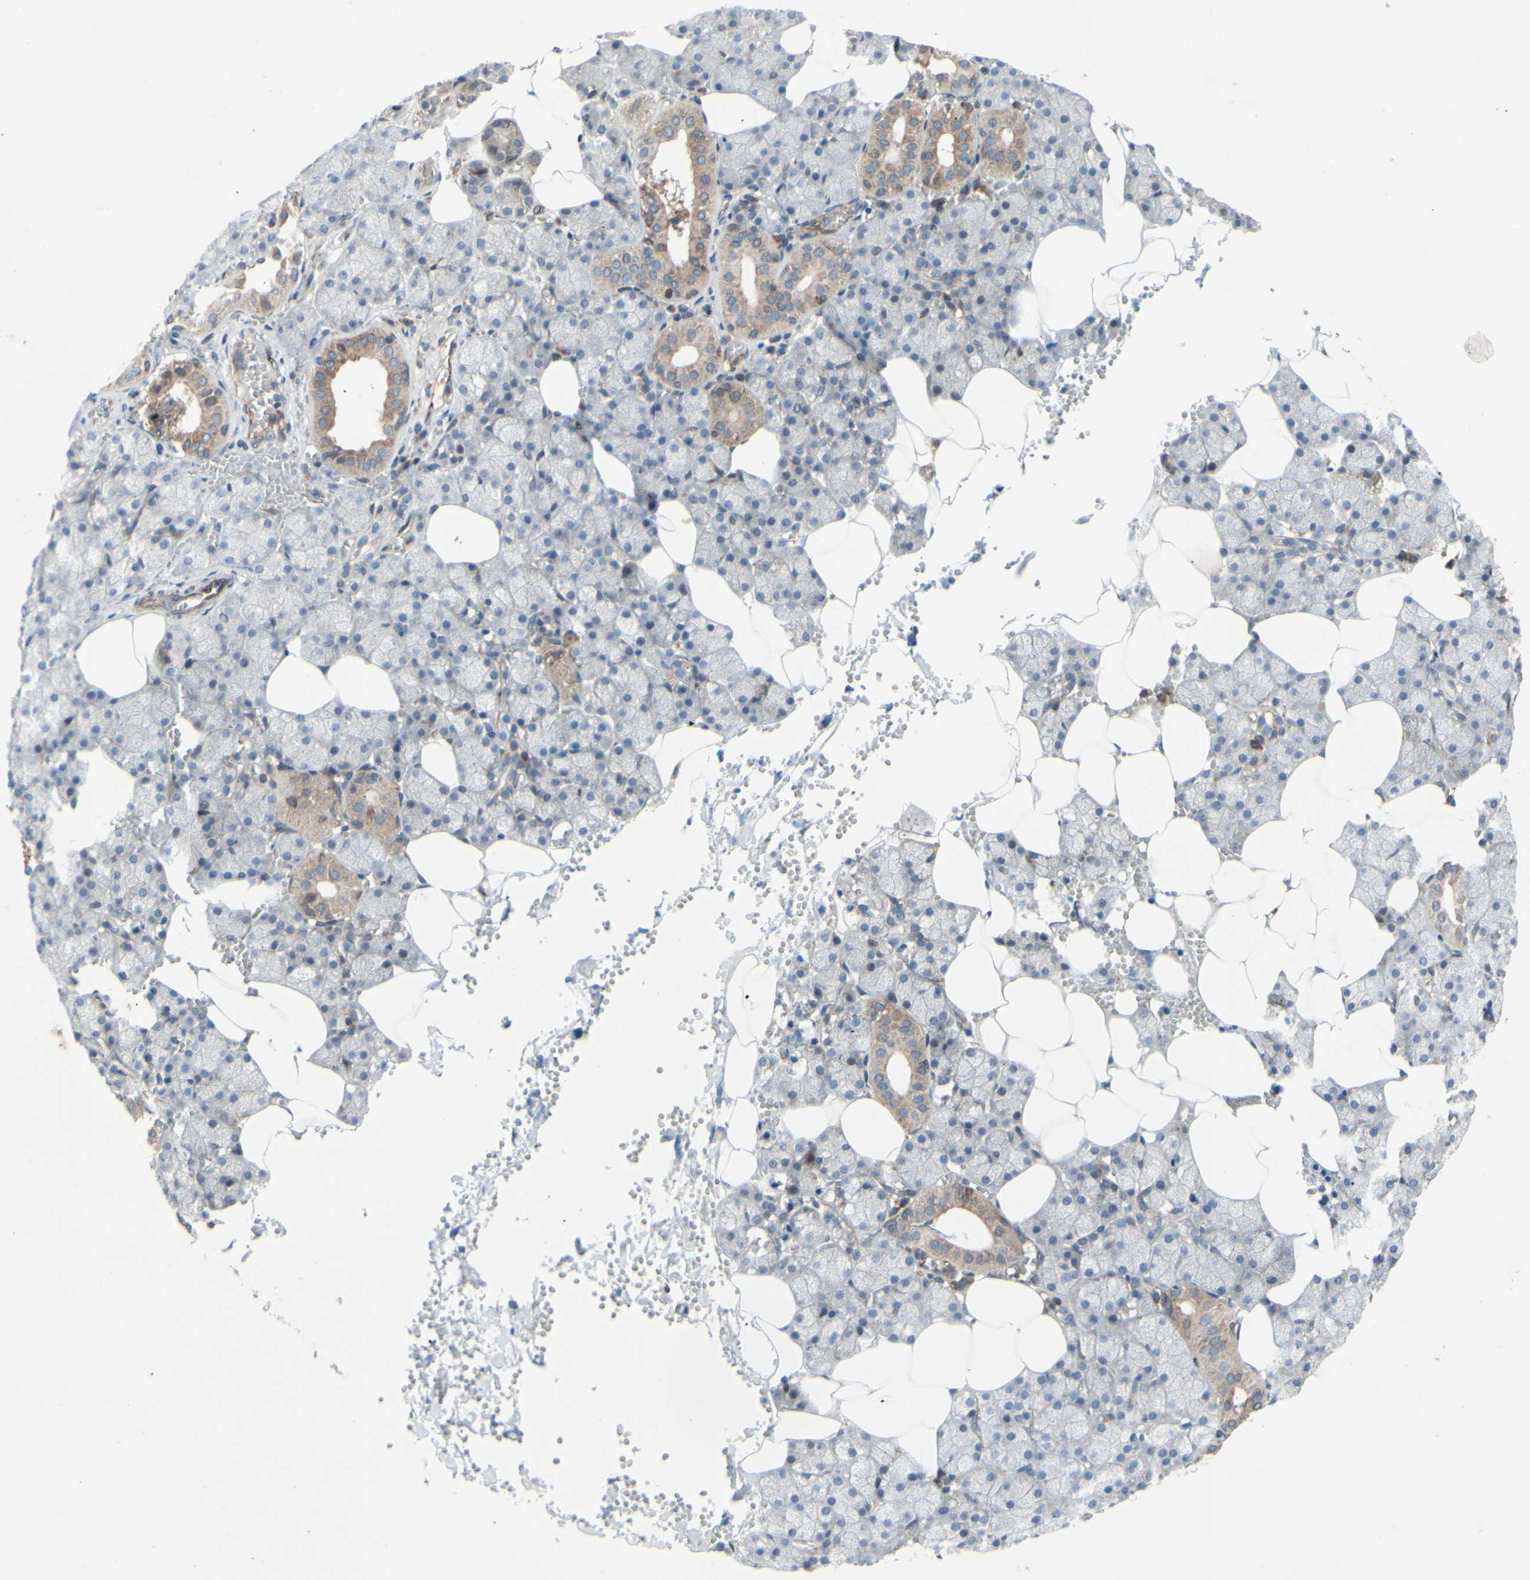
{"staining": {"intensity": "weak", "quantity": "25%-75%", "location": "cytoplasmic/membranous"}, "tissue": "salivary gland", "cell_type": "Glandular cells", "image_type": "normal", "snomed": [{"axis": "morphology", "description": "Normal tissue, NOS"}, {"axis": "topography", "description": "Salivary gland"}], "caption": "Salivary gland stained for a protein exhibits weak cytoplasmic/membranous positivity in glandular cells. Nuclei are stained in blue.", "gene": "PRAF2", "patient": {"sex": "male", "age": 62}}